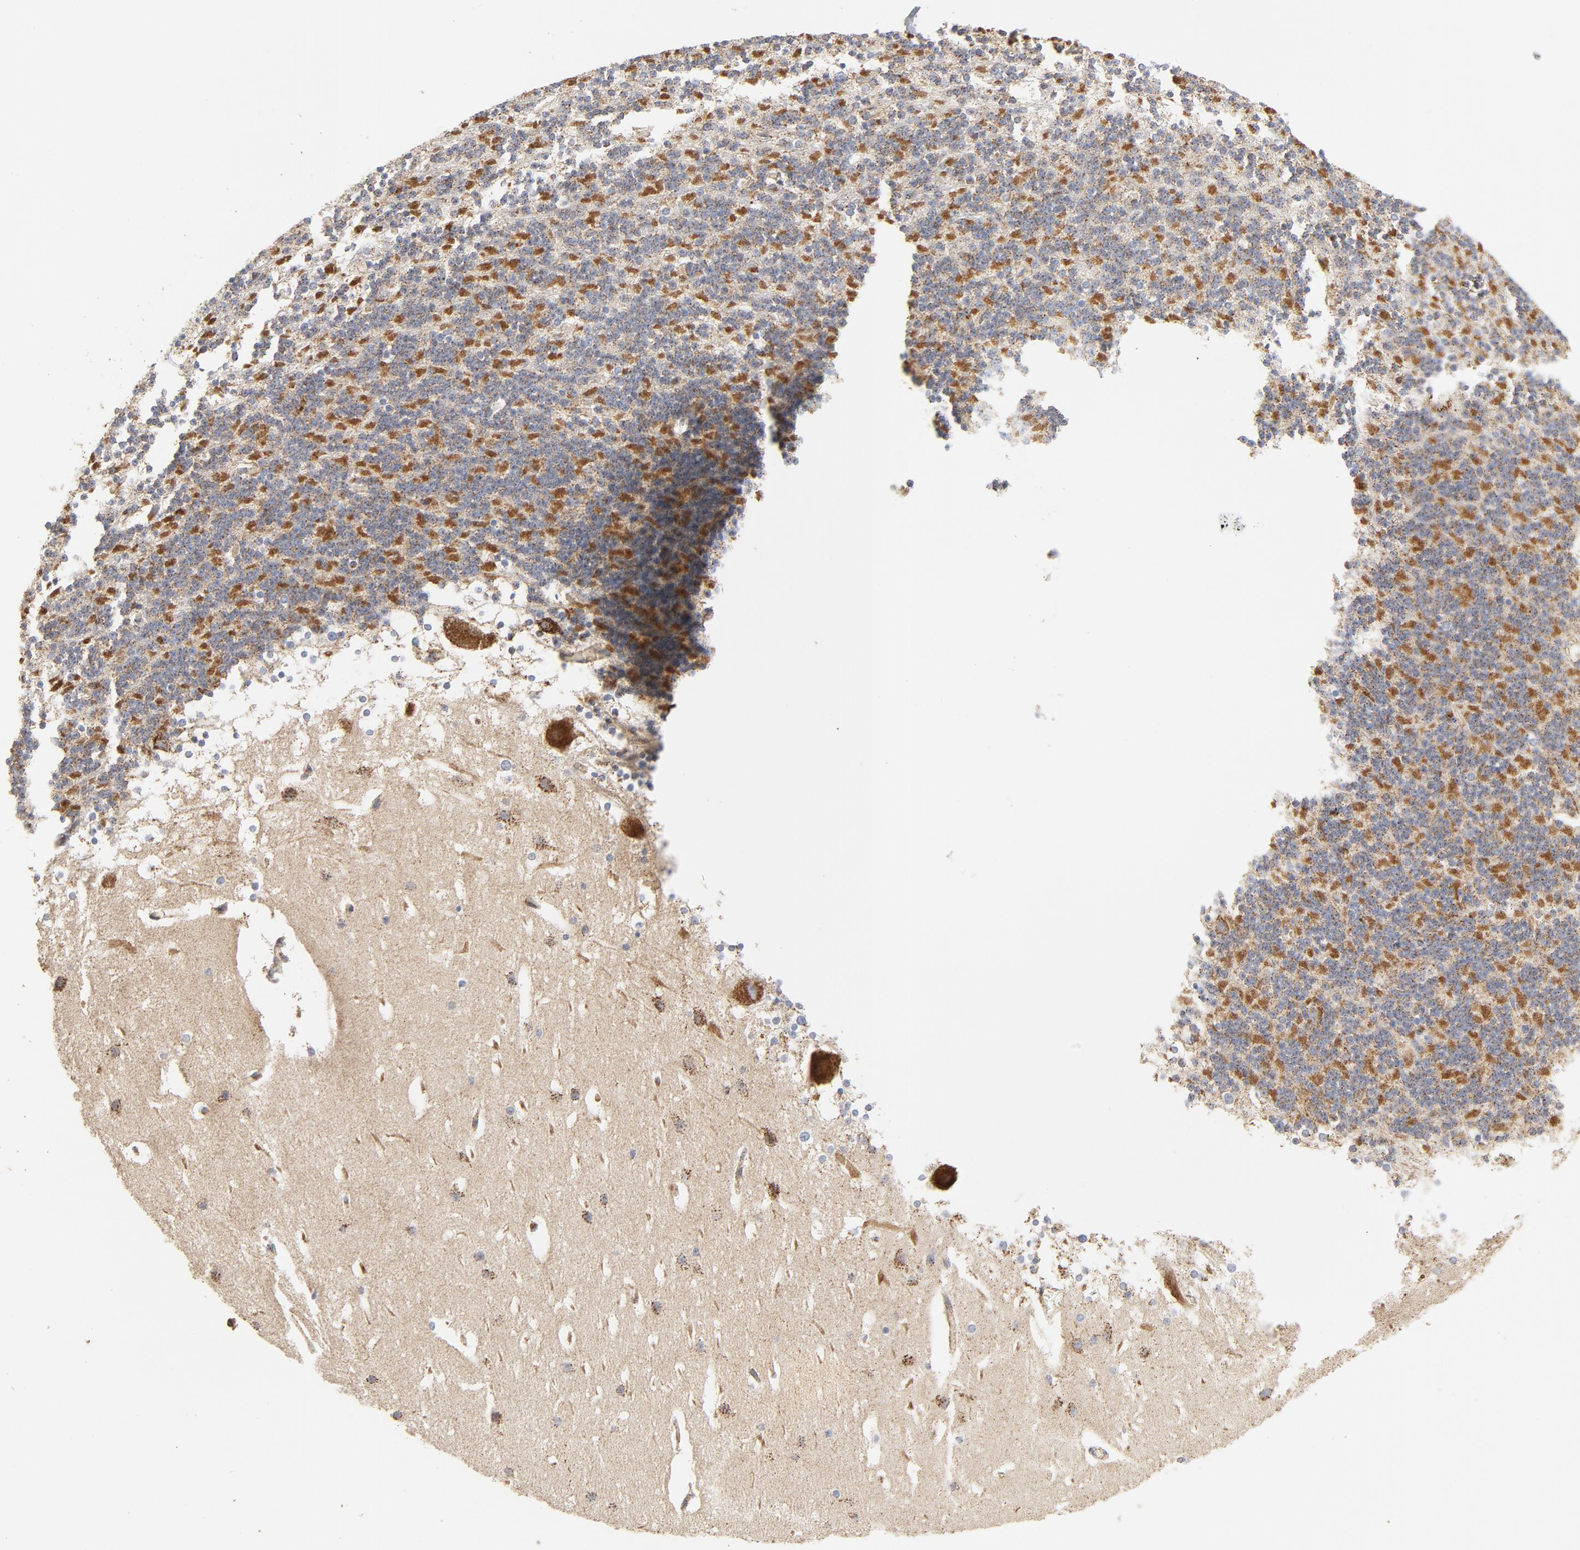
{"staining": {"intensity": "moderate", "quantity": ">75%", "location": "cytoplasmic/membranous"}, "tissue": "cerebellum", "cell_type": "Cells in granular layer", "image_type": "normal", "snomed": [{"axis": "morphology", "description": "Normal tissue, NOS"}, {"axis": "topography", "description": "Cerebellum"}], "caption": "Immunohistochemical staining of benign human cerebellum reveals >75% levels of moderate cytoplasmic/membranous protein positivity in about >75% of cells in granular layer.", "gene": "PCNX4", "patient": {"sex": "female", "age": 19}}